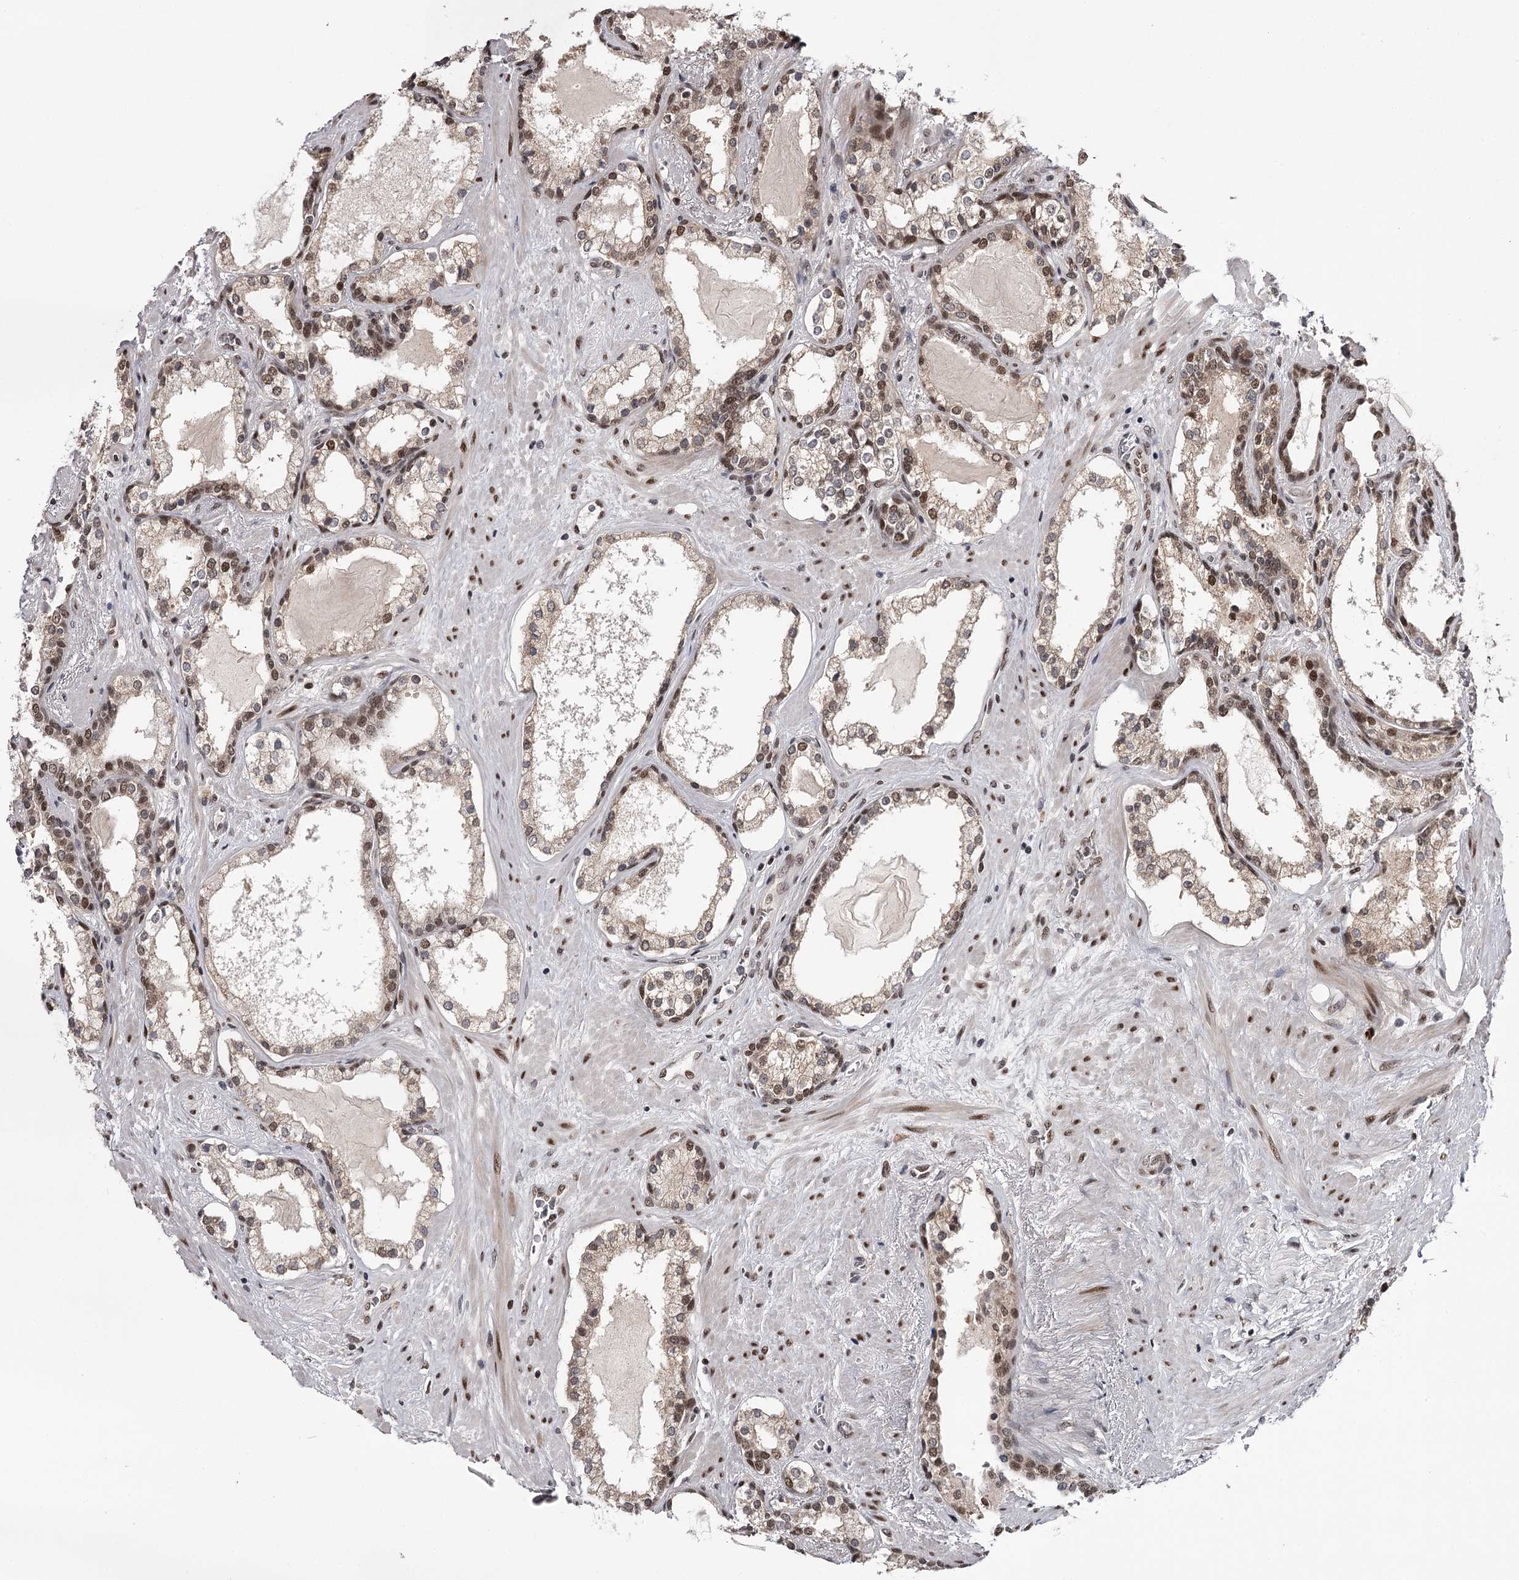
{"staining": {"intensity": "moderate", "quantity": ">75%", "location": "nuclear"}, "tissue": "prostate cancer", "cell_type": "Tumor cells", "image_type": "cancer", "snomed": [{"axis": "morphology", "description": "Adenocarcinoma, High grade"}, {"axis": "topography", "description": "Prostate"}], "caption": "An immunohistochemistry (IHC) photomicrograph of neoplastic tissue is shown. Protein staining in brown shows moderate nuclear positivity in adenocarcinoma (high-grade) (prostate) within tumor cells.", "gene": "TTC33", "patient": {"sex": "male", "age": 58}}